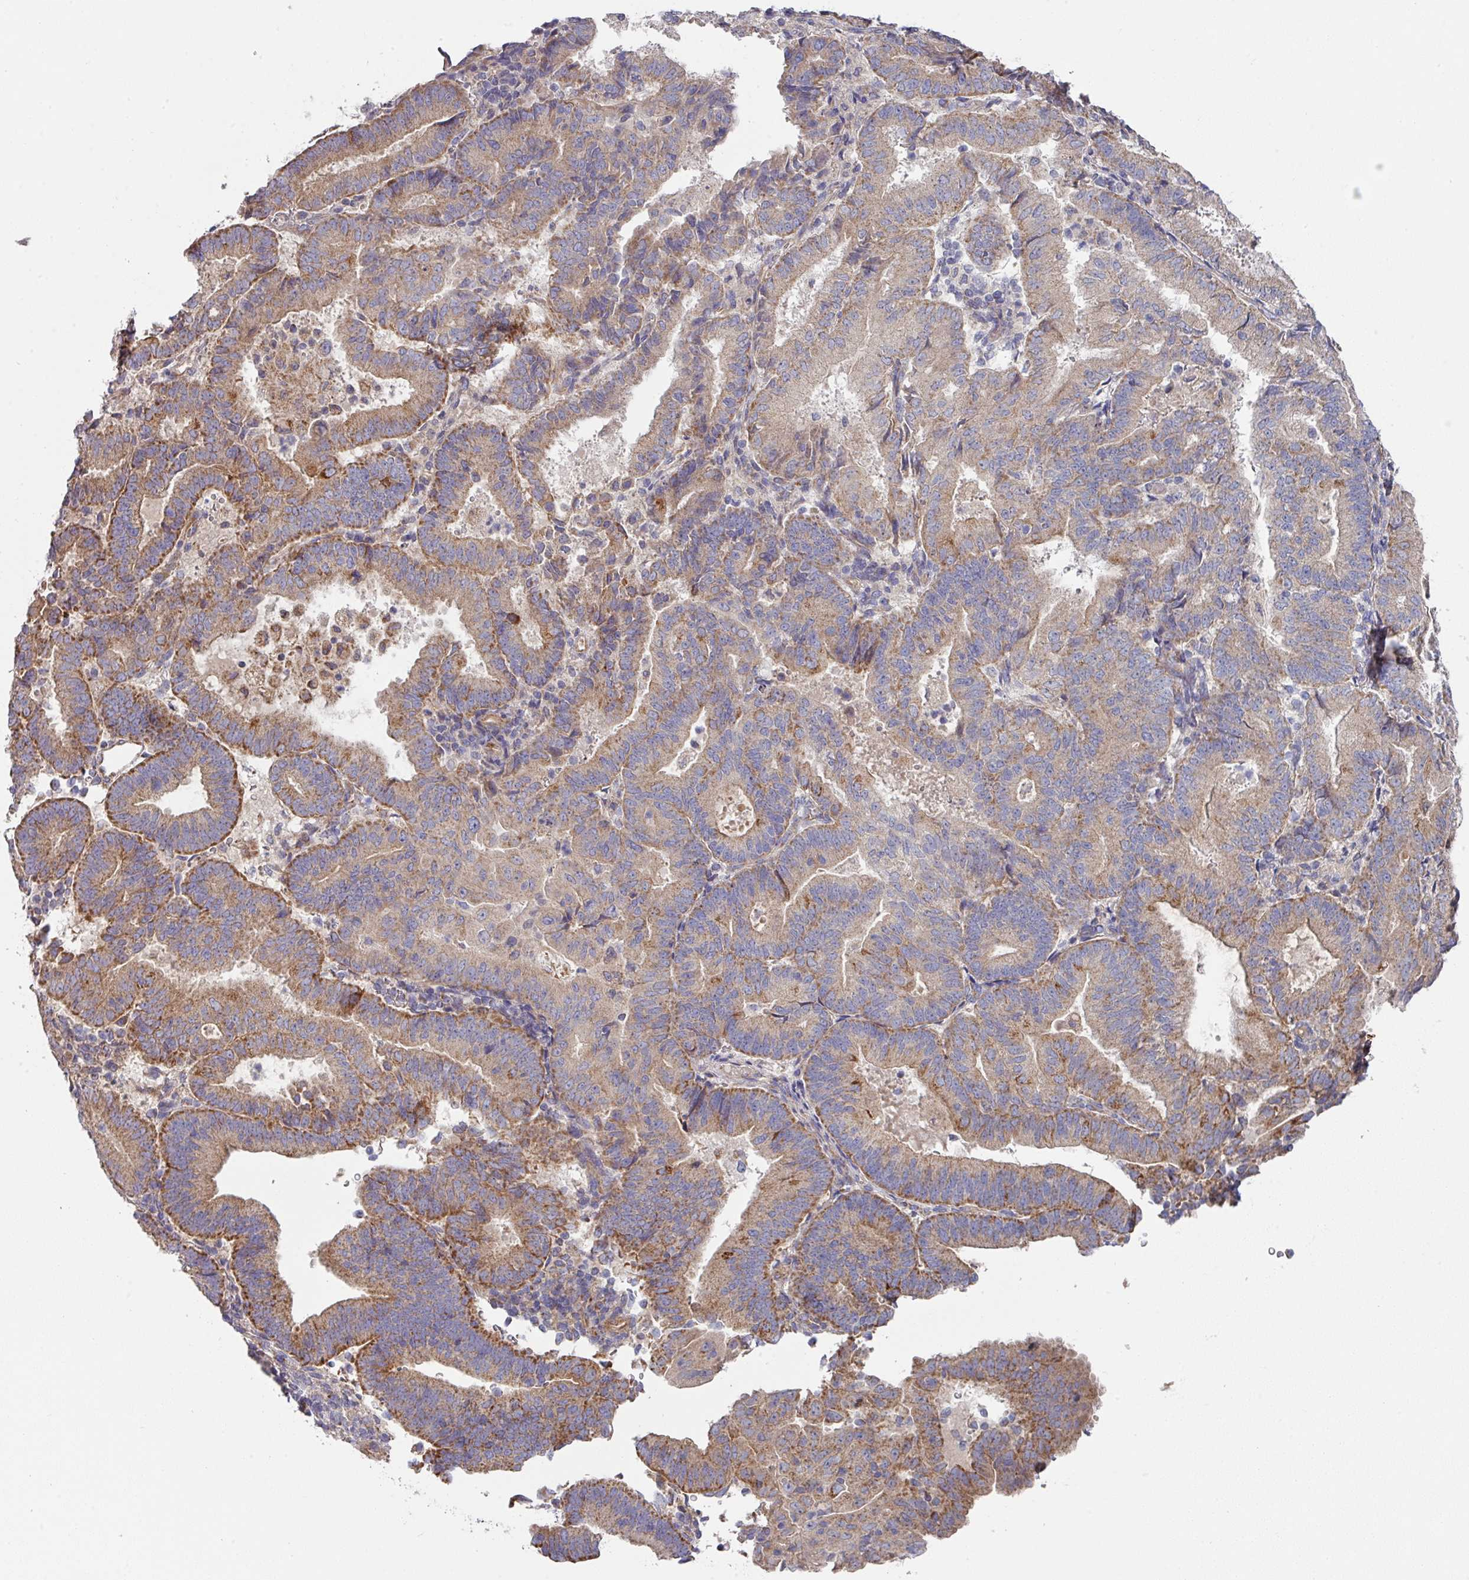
{"staining": {"intensity": "moderate", "quantity": ">75%", "location": "cytoplasmic/membranous"}, "tissue": "endometrial cancer", "cell_type": "Tumor cells", "image_type": "cancer", "snomed": [{"axis": "morphology", "description": "Adenocarcinoma, NOS"}, {"axis": "topography", "description": "Endometrium"}], "caption": "Immunohistochemistry of endometrial cancer reveals medium levels of moderate cytoplasmic/membranous positivity in about >75% of tumor cells. (IHC, brightfield microscopy, high magnification).", "gene": "DCAF12L2", "patient": {"sex": "female", "age": 70}}